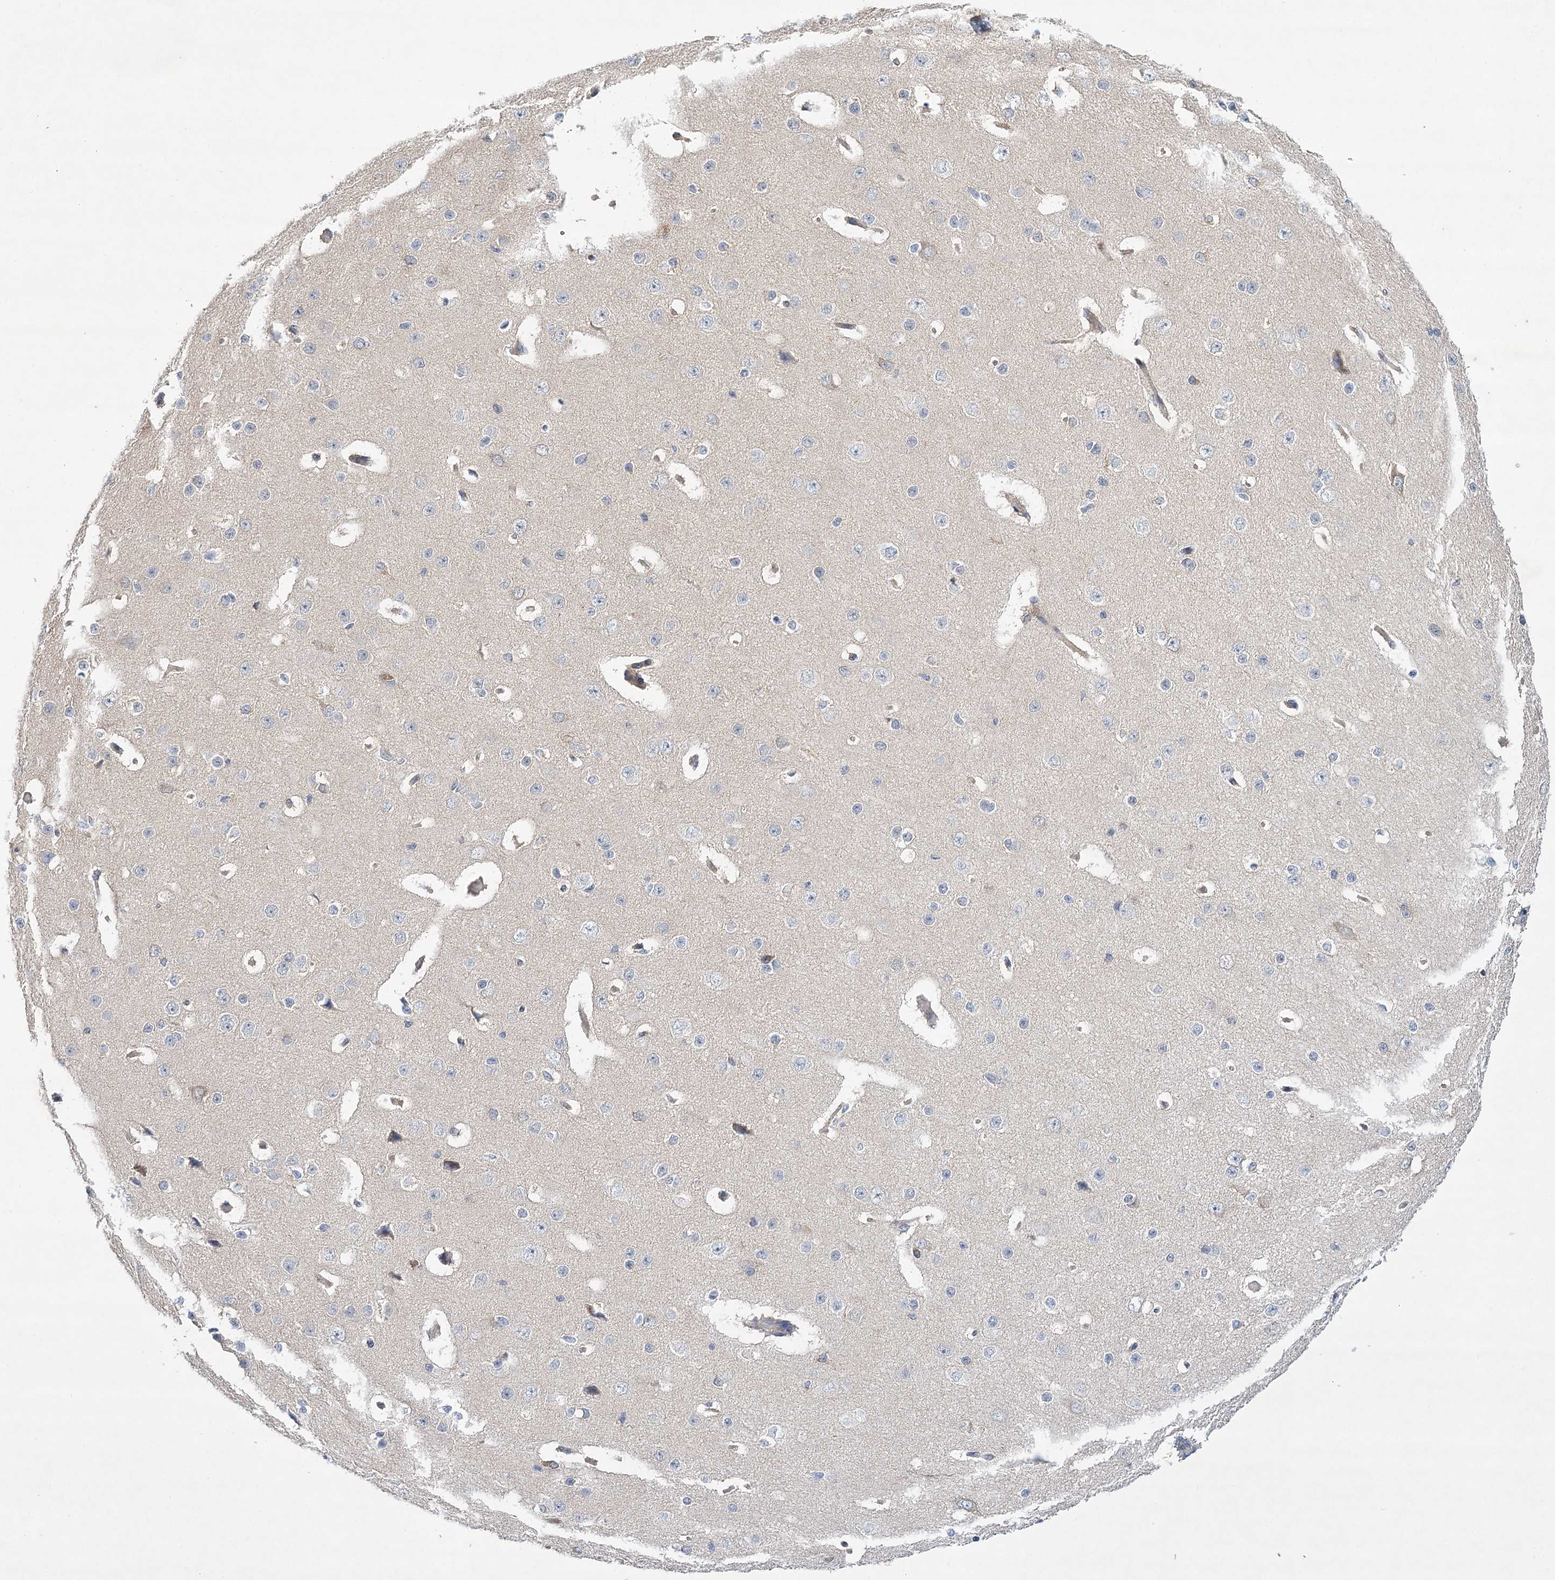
{"staining": {"intensity": "negative", "quantity": "none", "location": "none"}, "tissue": "cerebral cortex", "cell_type": "Endothelial cells", "image_type": "normal", "snomed": [{"axis": "morphology", "description": "Normal tissue, NOS"}, {"axis": "morphology", "description": "Developmental malformation"}, {"axis": "topography", "description": "Cerebral cortex"}], "caption": "Cerebral cortex was stained to show a protein in brown. There is no significant staining in endothelial cells. Brightfield microscopy of immunohistochemistry (IHC) stained with DAB (brown) and hematoxylin (blue), captured at high magnification.", "gene": "LSS", "patient": {"sex": "female", "age": 30}}